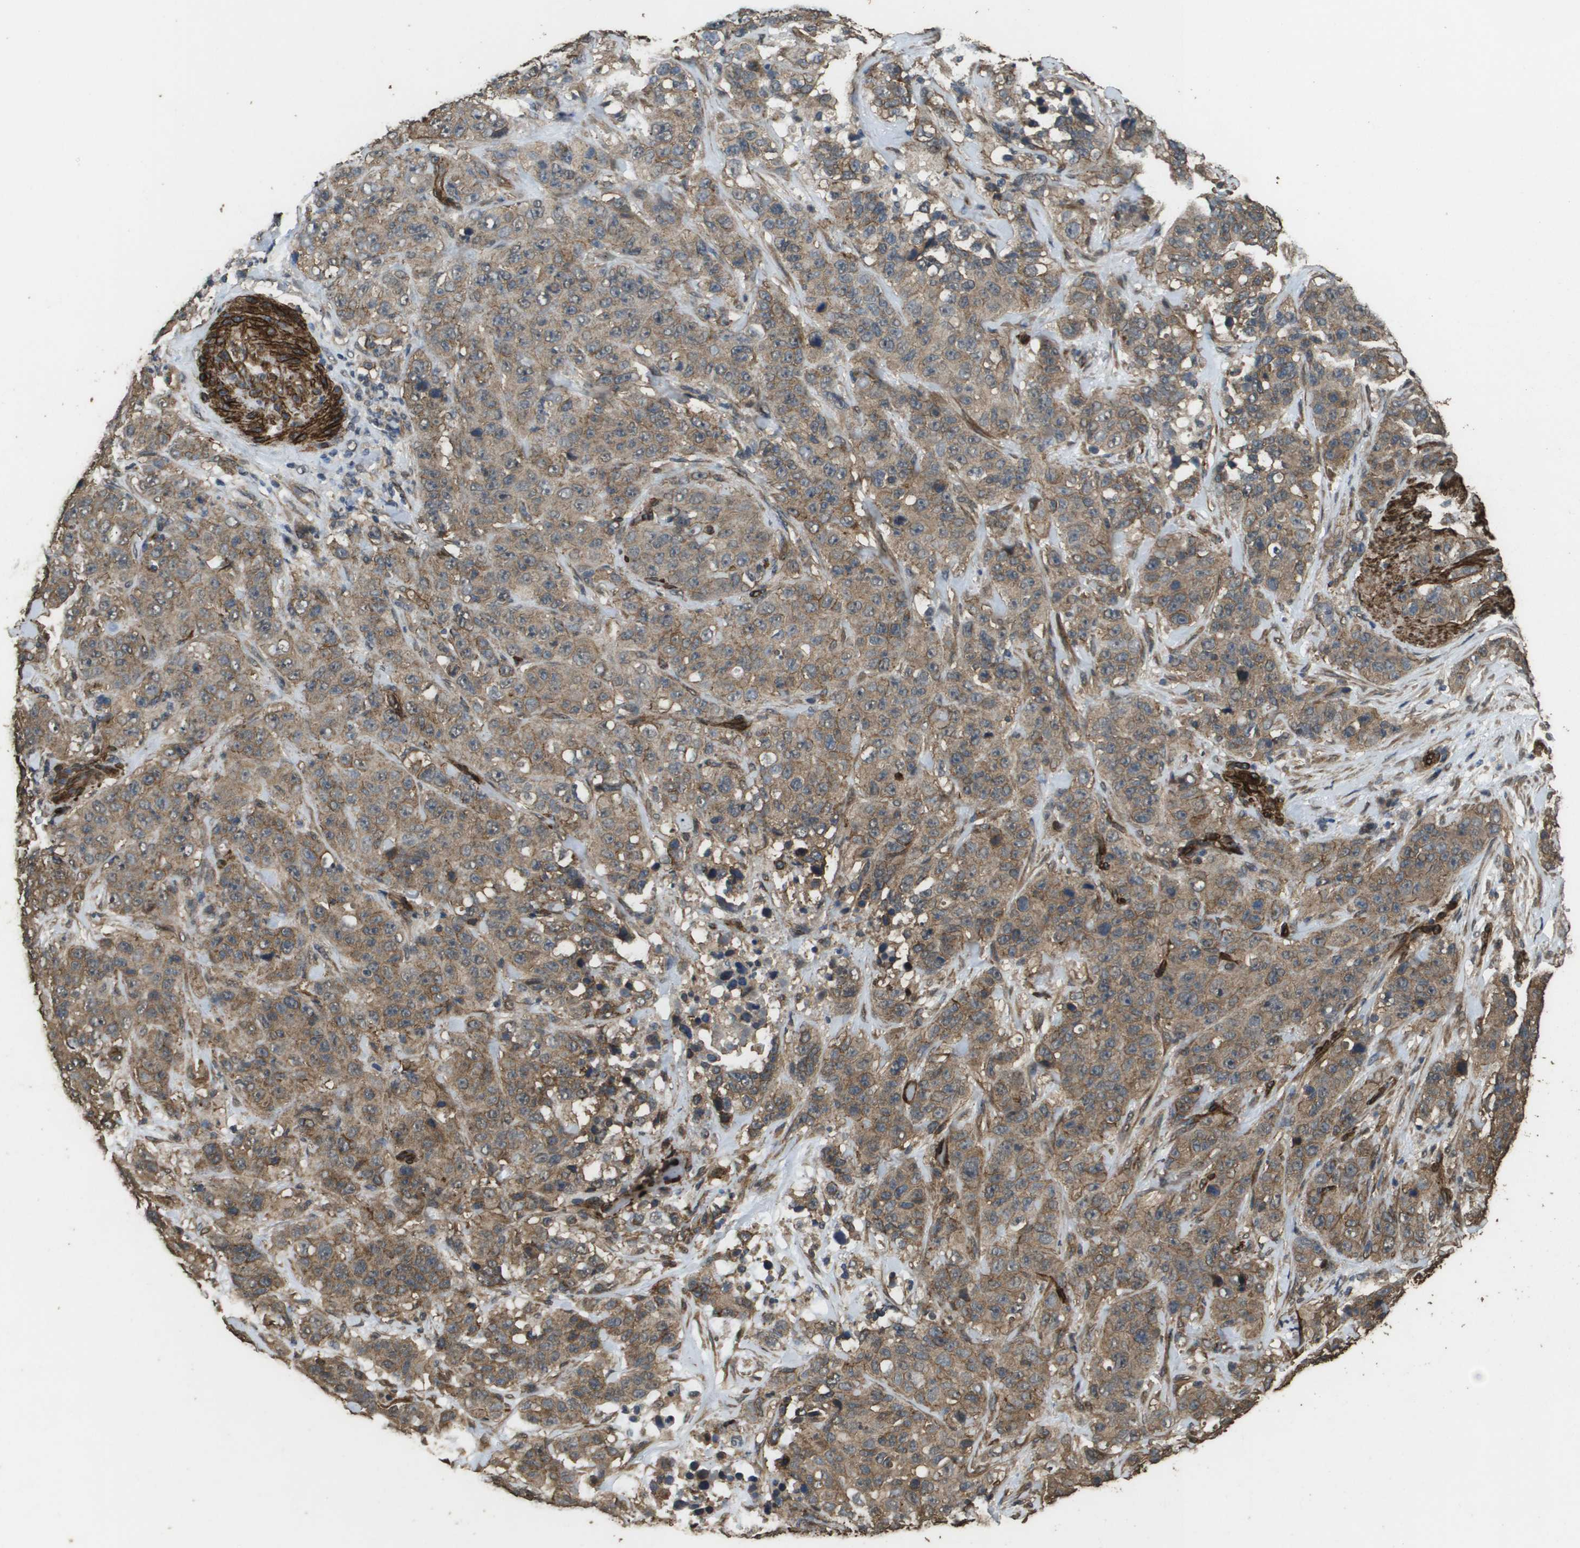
{"staining": {"intensity": "moderate", "quantity": ">75%", "location": "cytoplasmic/membranous"}, "tissue": "stomach cancer", "cell_type": "Tumor cells", "image_type": "cancer", "snomed": [{"axis": "morphology", "description": "Adenocarcinoma, NOS"}, {"axis": "topography", "description": "Stomach"}], "caption": "Immunohistochemical staining of human stomach cancer (adenocarcinoma) reveals moderate cytoplasmic/membranous protein expression in about >75% of tumor cells.", "gene": "AAMP", "patient": {"sex": "male", "age": 48}}